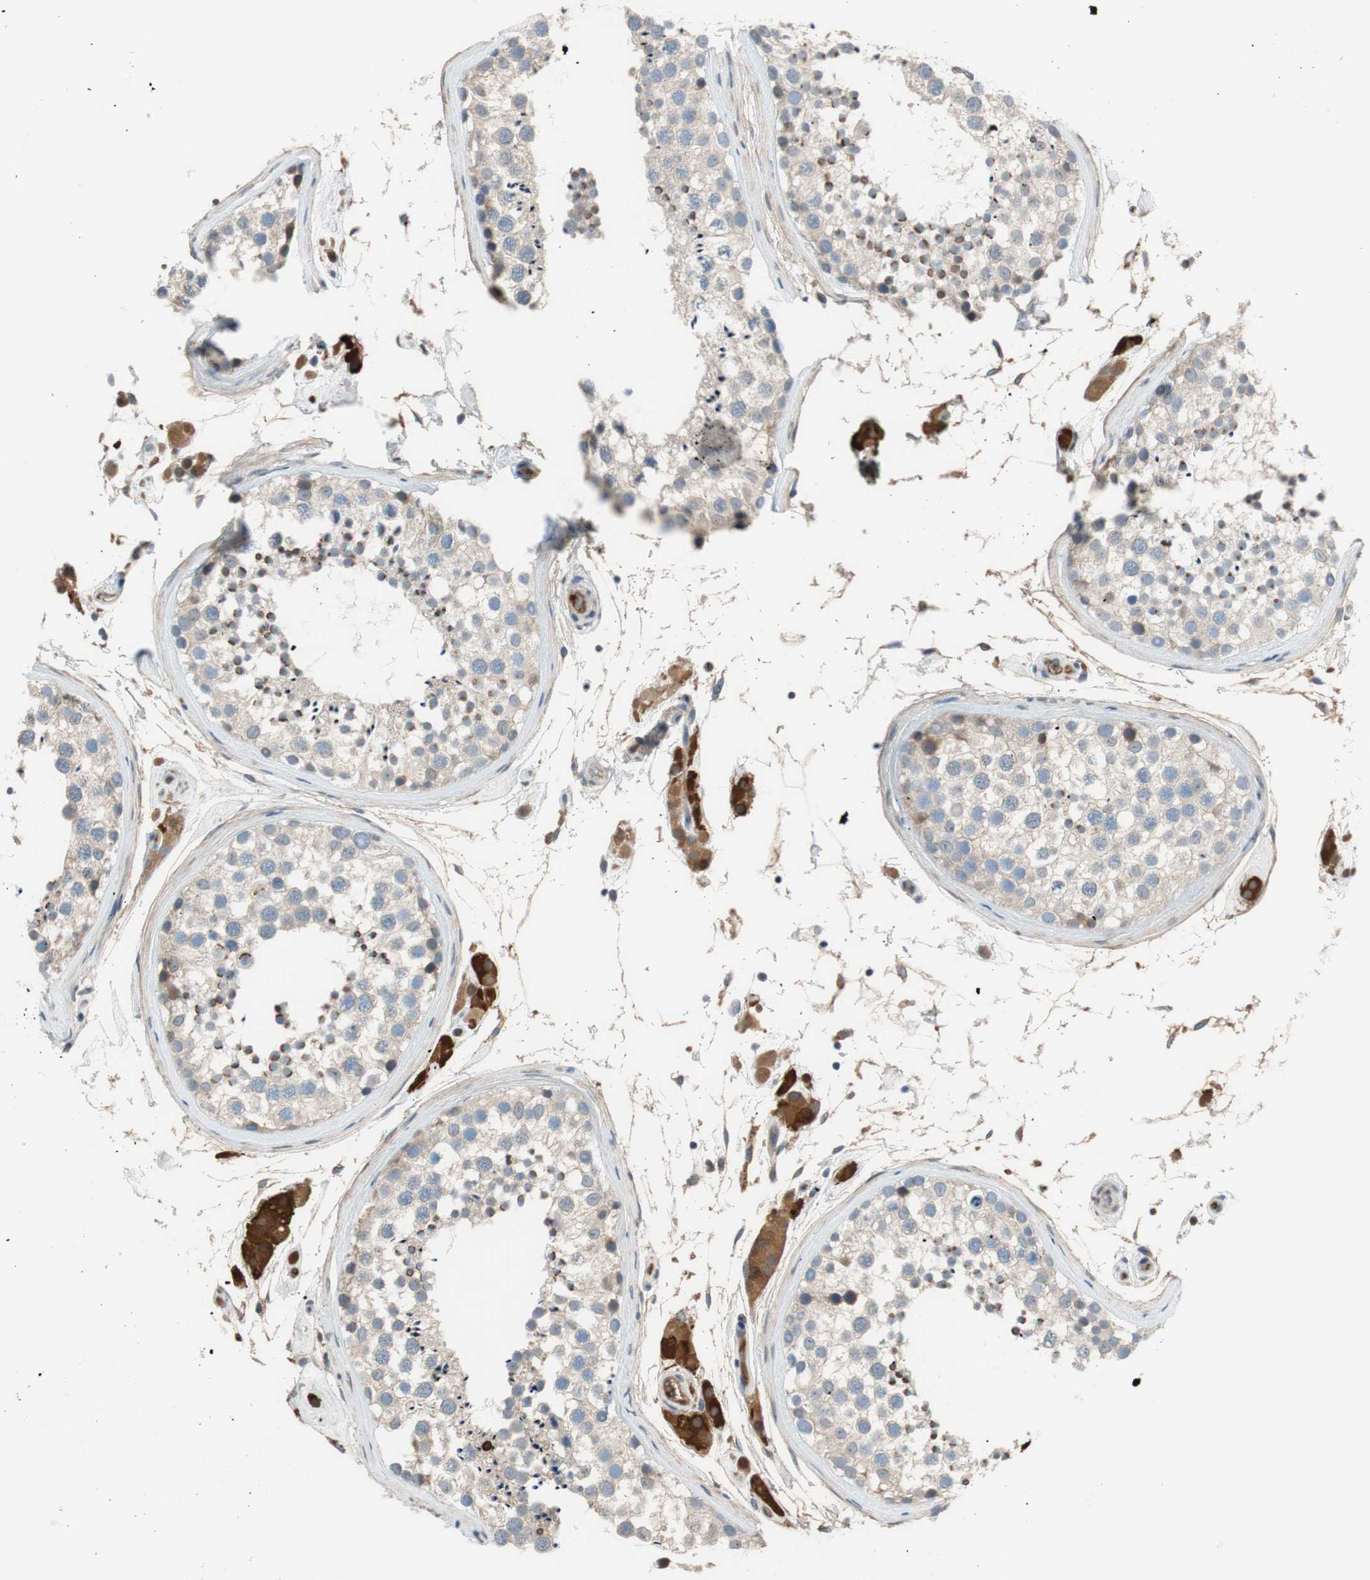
{"staining": {"intensity": "weak", "quantity": "25%-75%", "location": "cytoplasmic/membranous"}, "tissue": "testis", "cell_type": "Cells in seminiferous ducts", "image_type": "normal", "snomed": [{"axis": "morphology", "description": "Normal tissue, NOS"}, {"axis": "topography", "description": "Testis"}], "caption": "Cells in seminiferous ducts demonstrate low levels of weak cytoplasmic/membranous expression in approximately 25%-75% of cells in unremarkable human testis. (DAB IHC with brightfield microscopy, high magnification).", "gene": "C4A", "patient": {"sex": "male", "age": 46}}